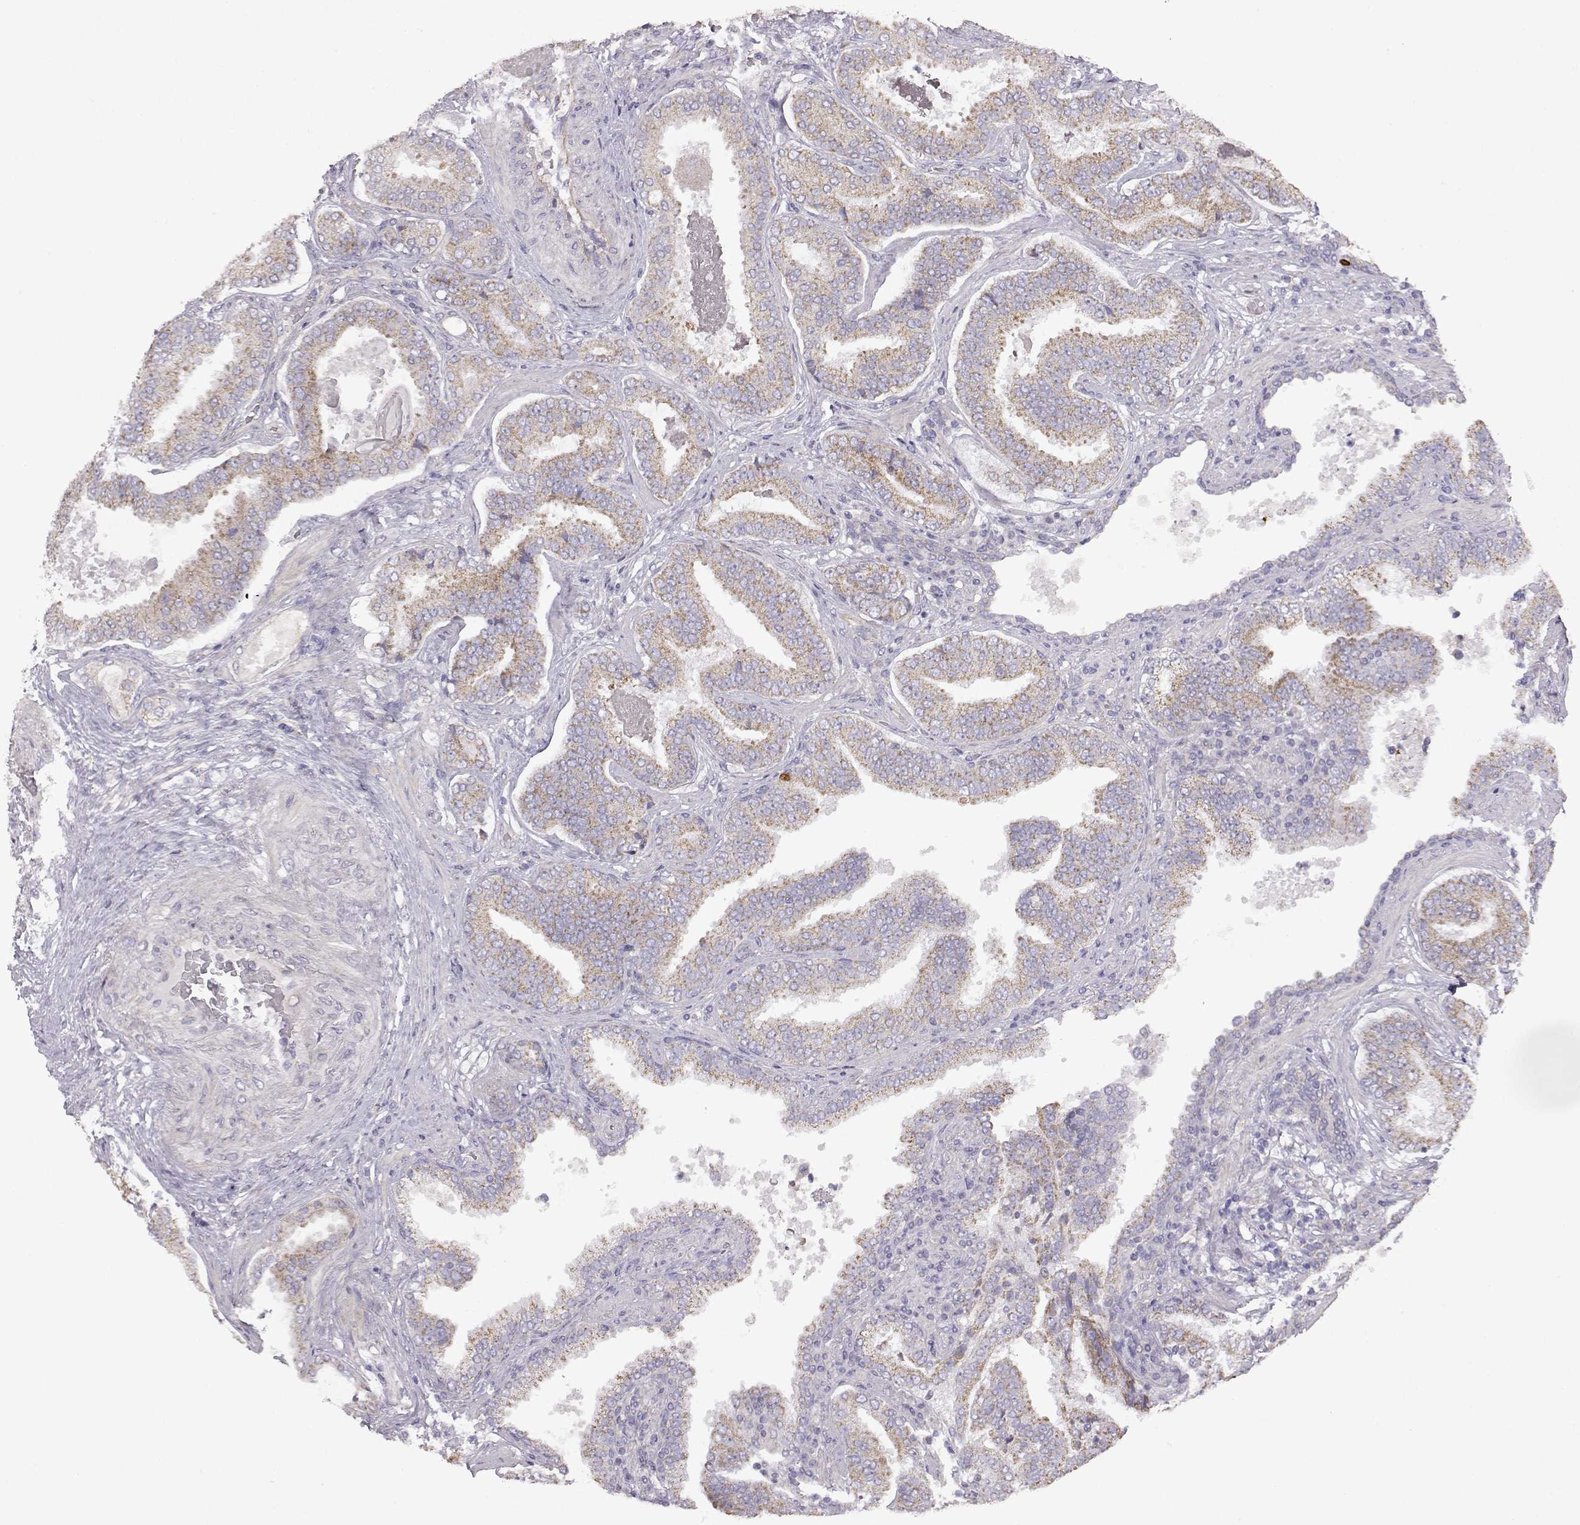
{"staining": {"intensity": "weak", "quantity": "25%-75%", "location": "cytoplasmic/membranous"}, "tissue": "prostate cancer", "cell_type": "Tumor cells", "image_type": "cancer", "snomed": [{"axis": "morphology", "description": "Adenocarcinoma, NOS"}, {"axis": "topography", "description": "Prostate"}], "caption": "An image showing weak cytoplasmic/membranous staining in approximately 25%-75% of tumor cells in prostate cancer, as visualized by brown immunohistochemical staining.", "gene": "DDC", "patient": {"sex": "male", "age": 64}}